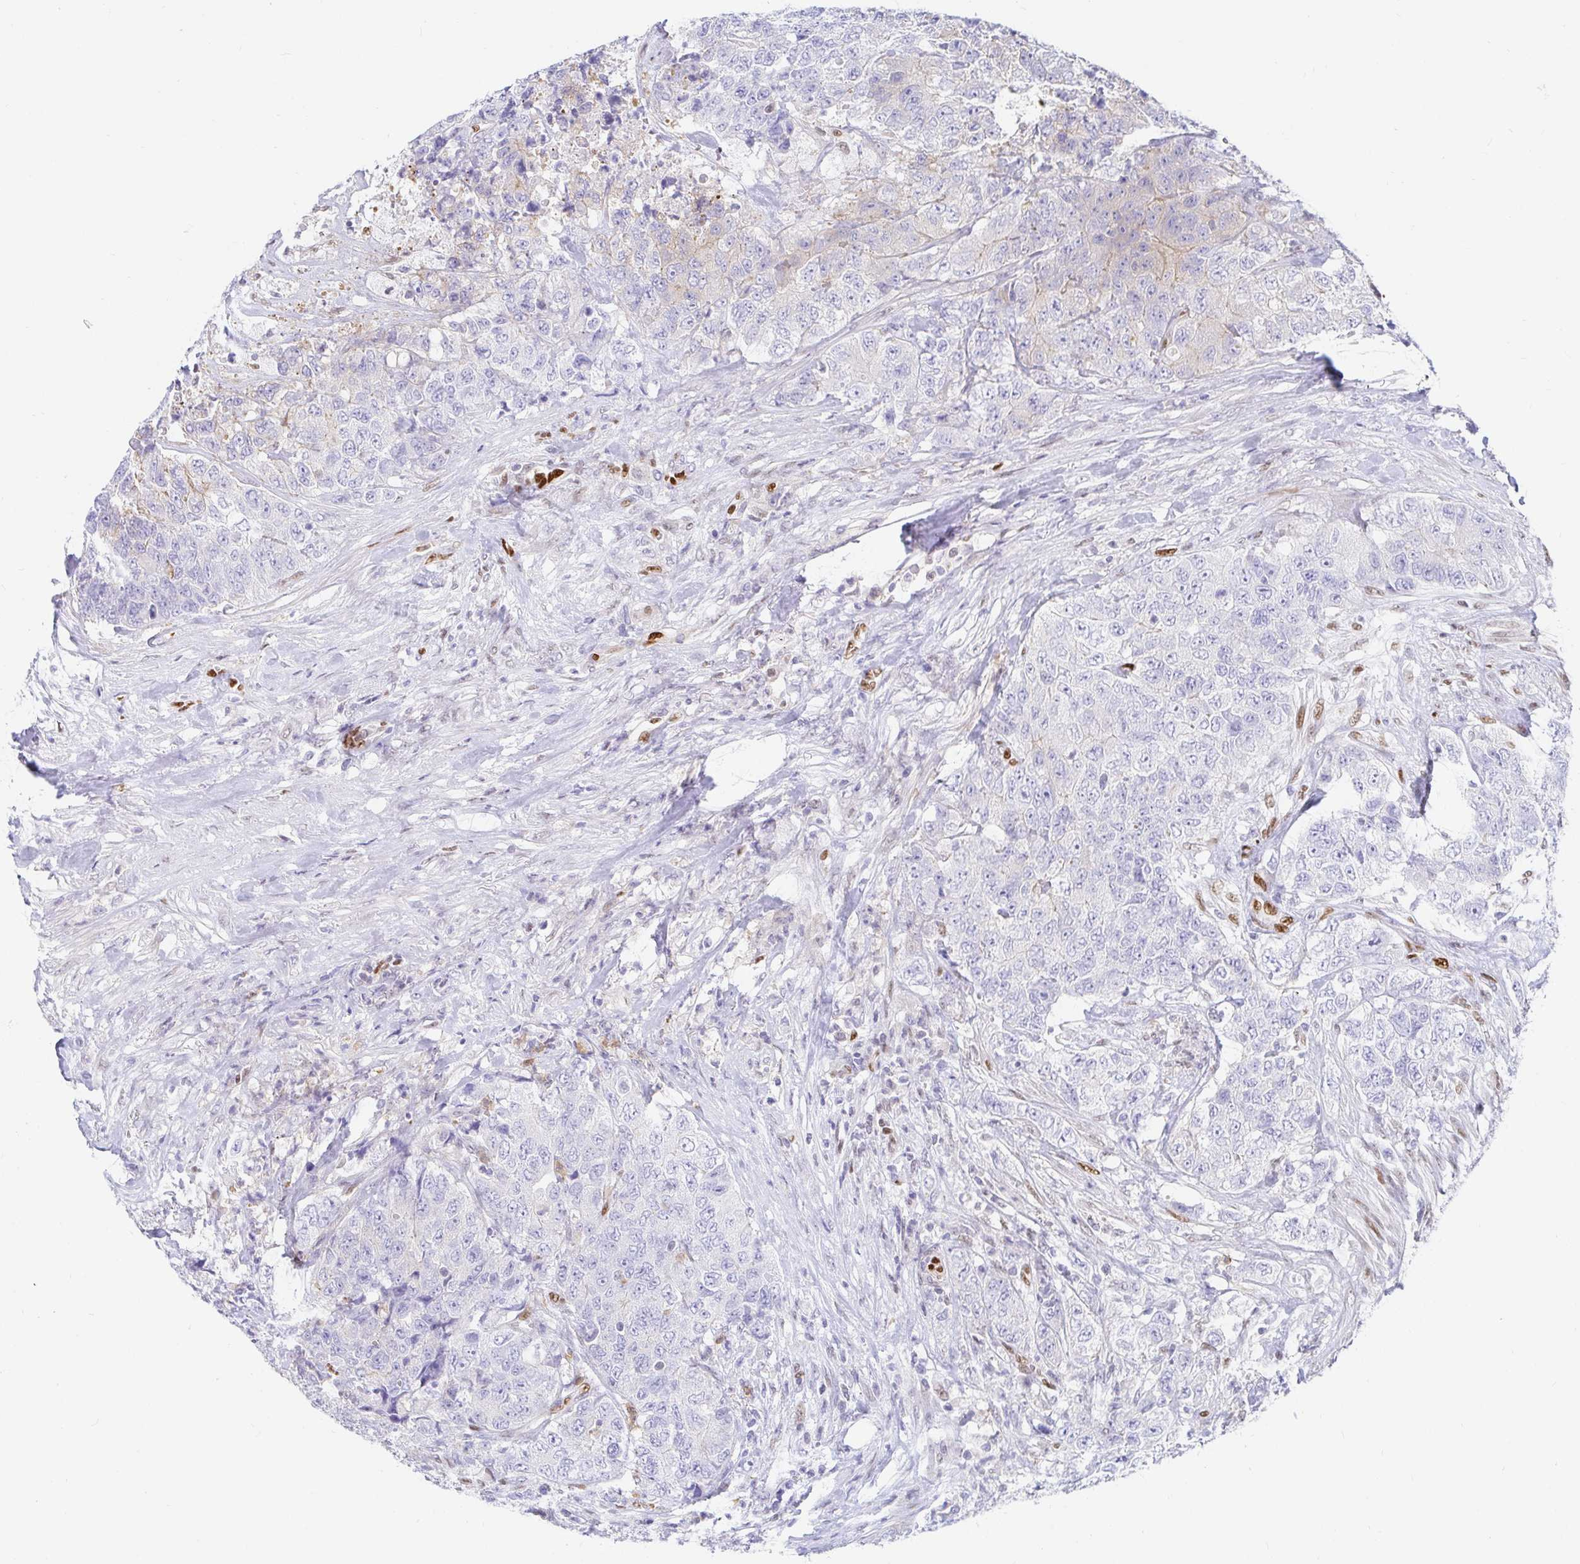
{"staining": {"intensity": "negative", "quantity": "none", "location": "none"}, "tissue": "urothelial cancer", "cell_type": "Tumor cells", "image_type": "cancer", "snomed": [{"axis": "morphology", "description": "Urothelial carcinoma, High grade"}, {"axis": "topography", "description": "Urinary bladder"}], "caption": "Tumor cells show no significant positivity in urothelial cancer.", "gene": "HINFP", "patient": {"sex": "female", "age": 78}}